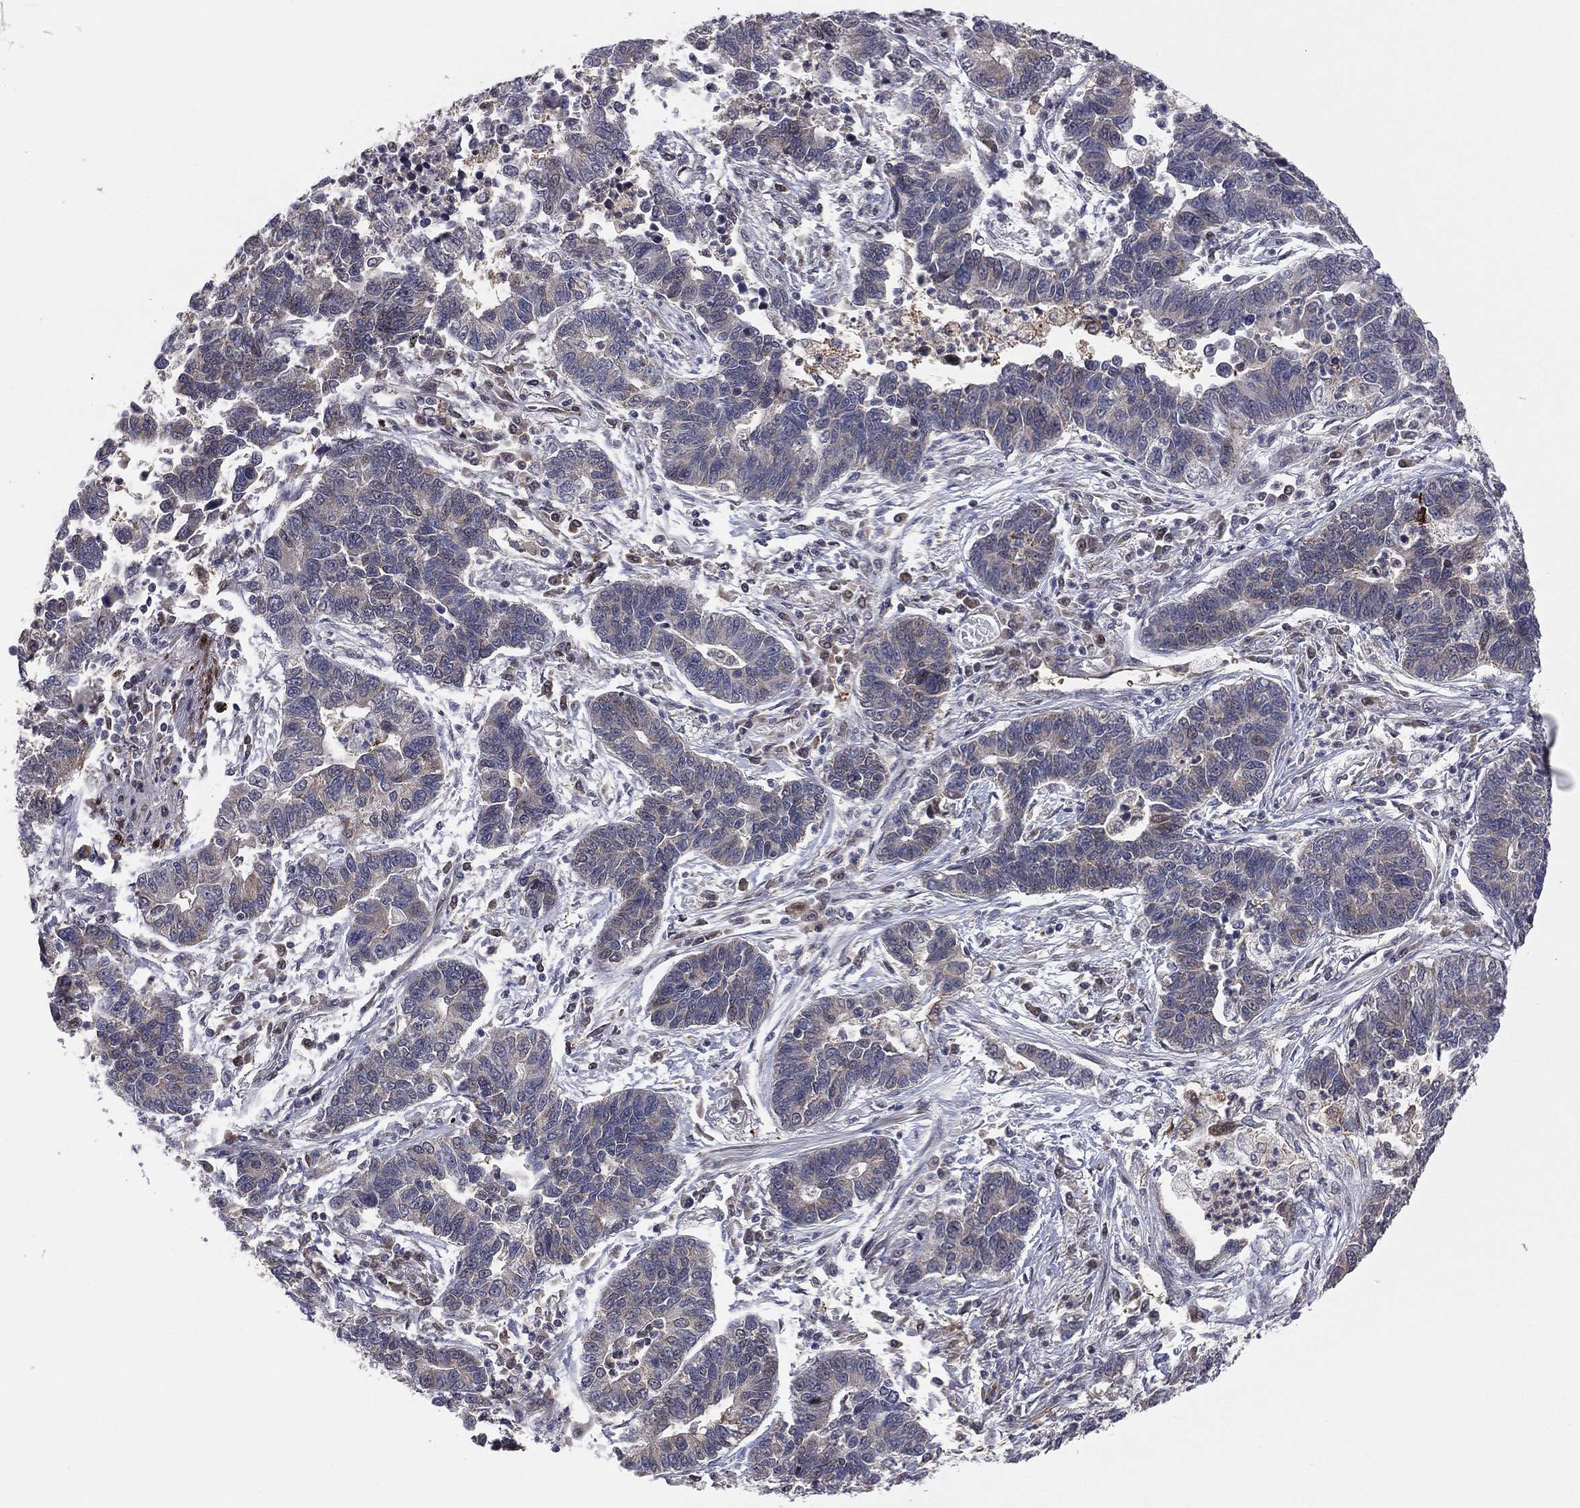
{"staining": {"intensity": "negative", "quantity": "none", "location": "none"}, "tissue": "lung cancer", "cell_type": "Tumor cells", "image_type": "cancer", "snomed": [{"axis": "morphology", "description": "Adenocarcinoma, NOS"}, {"axis": "topography", "description": "Lung"}], "caption": "High magnification brightfield microscopy of lung cancer (adenocarcinoma) stained with DAB (3,3'-diaminobenzidine) (brown) and counterstained with hematoxylin (blue): tumor cells show no significant expression.", "gene": "SNCG", "patient": {"sex": "female", "age": 57}}